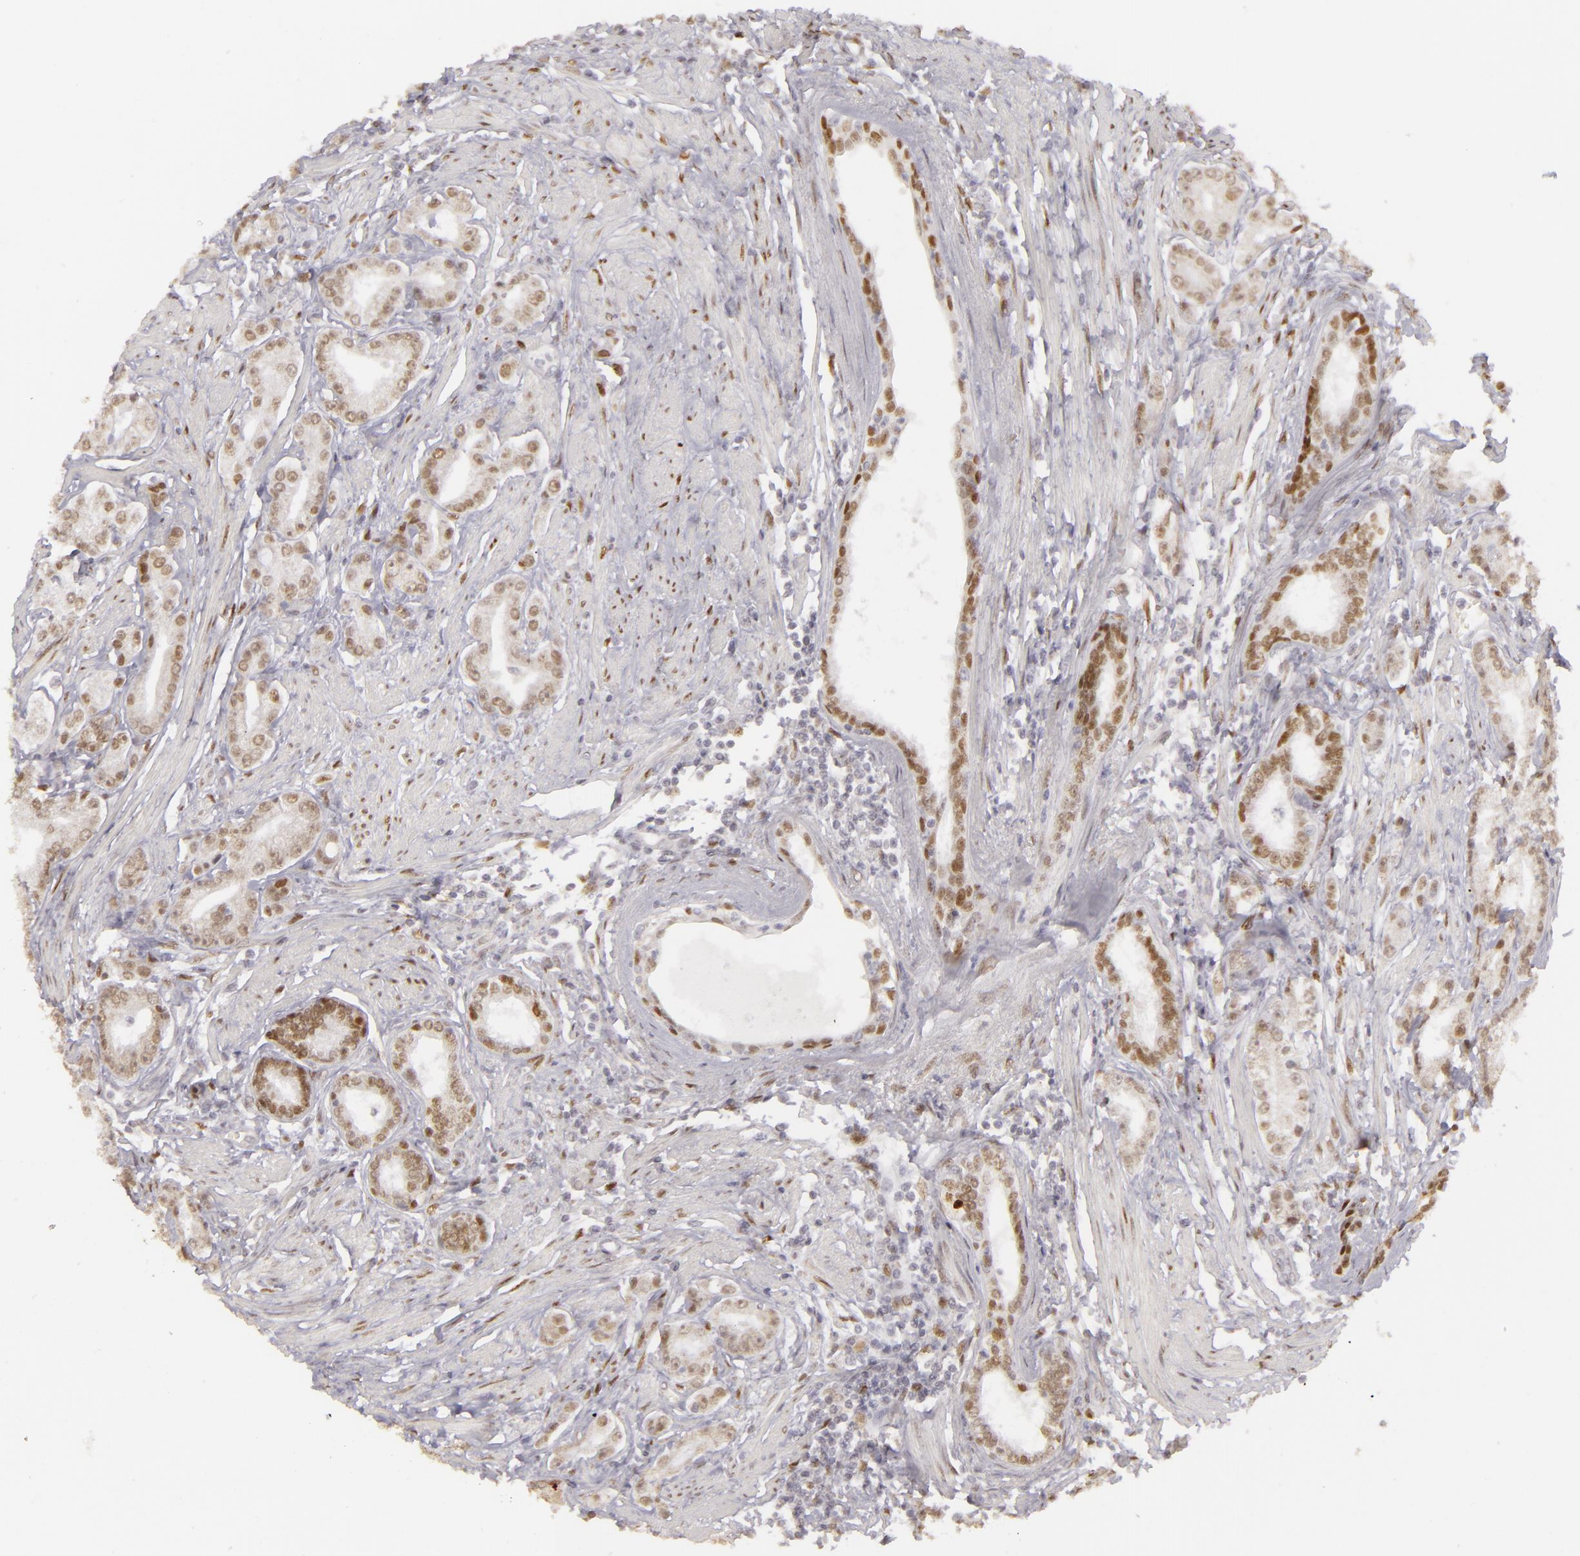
{"staining": {"intensity": "moderate", "quantity": "25%-75%", "location": "nuclear"}, "tissue": "prostate cancer", "cell_type": "Tumor cells", "image_type": "cancer", "snomed": [{"axis": "morphology", "description": "Adenocarcinoma, Medium grade"}, {"axis": "topography", "description": "Prostate"}], "caption": "Immunohistochemistry (IHC) (DAB) staining of human prostate cancer reveals moderate nuclear protein expression in about 25%-75% of tumor cells. (DAB (3,3'-diaminobenzidine) IHC with brightfield microscopy, high magnification).", "gene": "SIX1", "patient": {"sex": "male", "age": 72}}